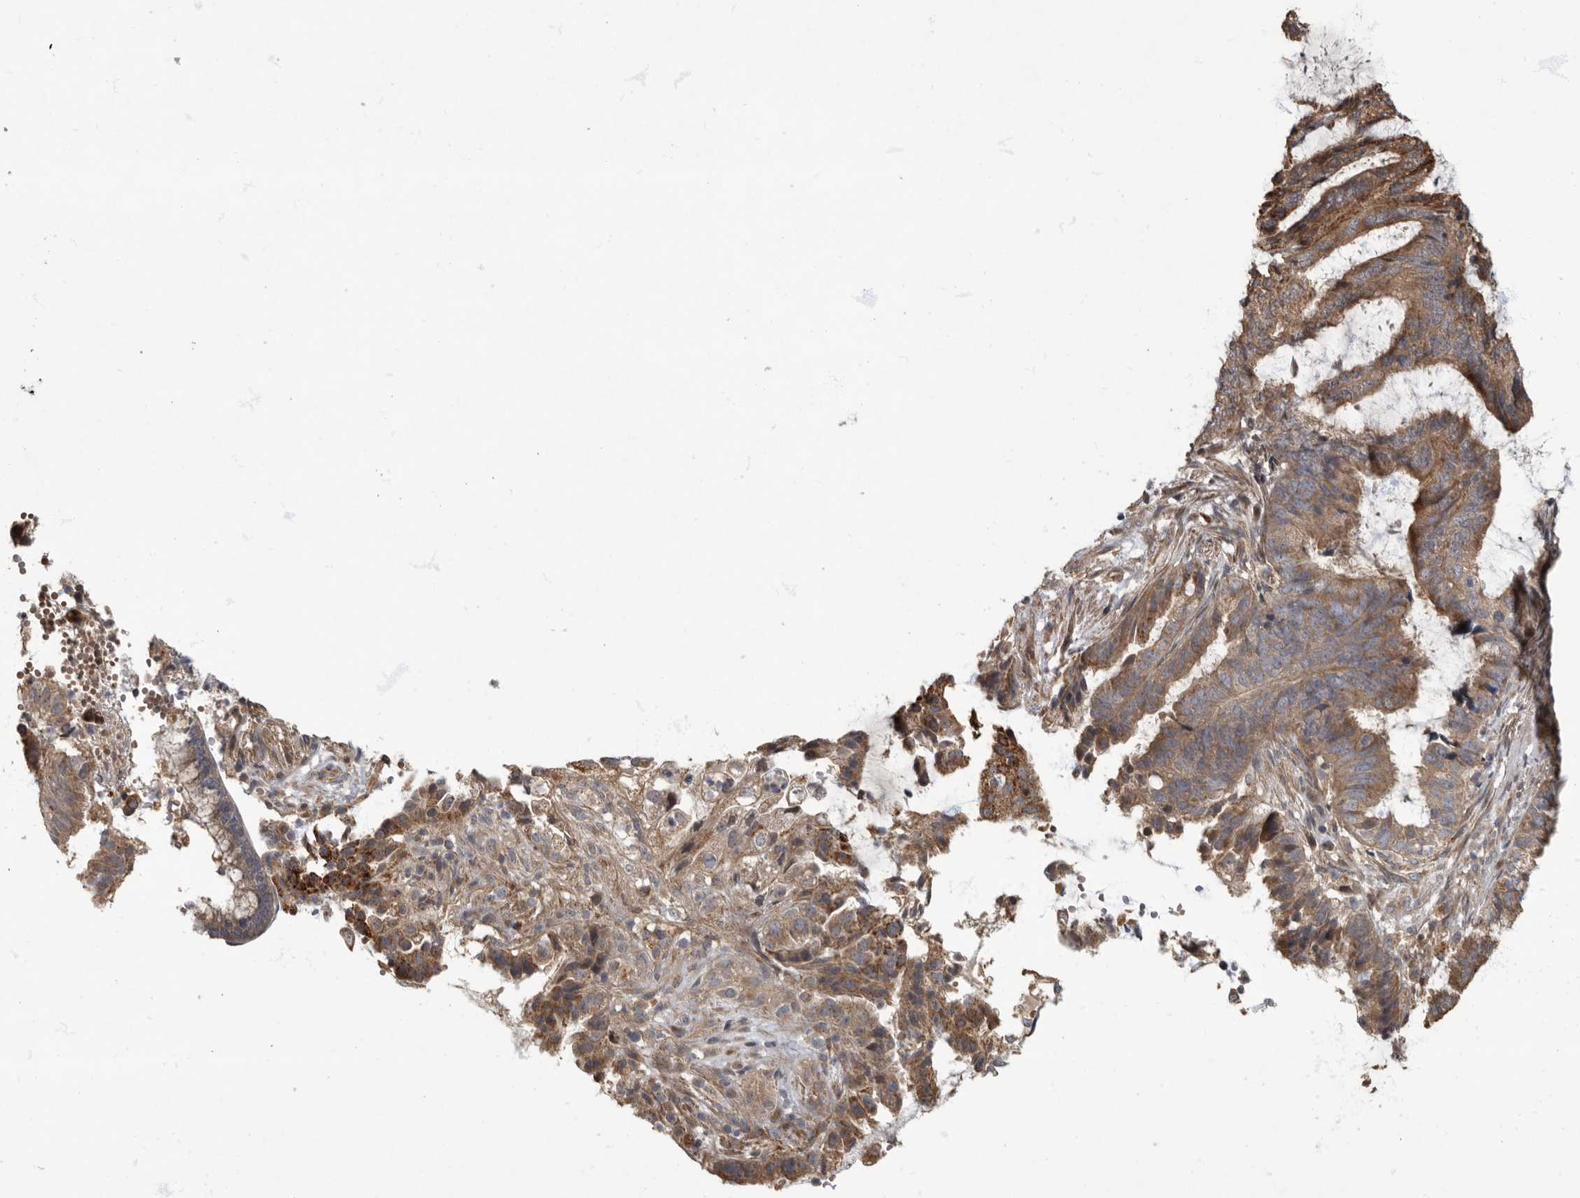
{"staining": {"intensity": "moderate", "quantity": ">75%", "location": "cytoplasmic/membranous"}, "tissue": "endometrial cancer", "cell_type": "Tumor cells", "image_type": "cancer", "snomed": [{"axis": "morphology", "description": "Adenocarcinoma, NOS"}, {"axis": "topography", "description": "Endometrium"}], "caption": "About >75% of tumor cells in human endometrial adenocarcinoma show moderate cytoplasmic/membranous protein staining as visualized by brown immunohistochemical staining.", "gene": "IQCK", "patient": {"sex": "female", "age": 49}}